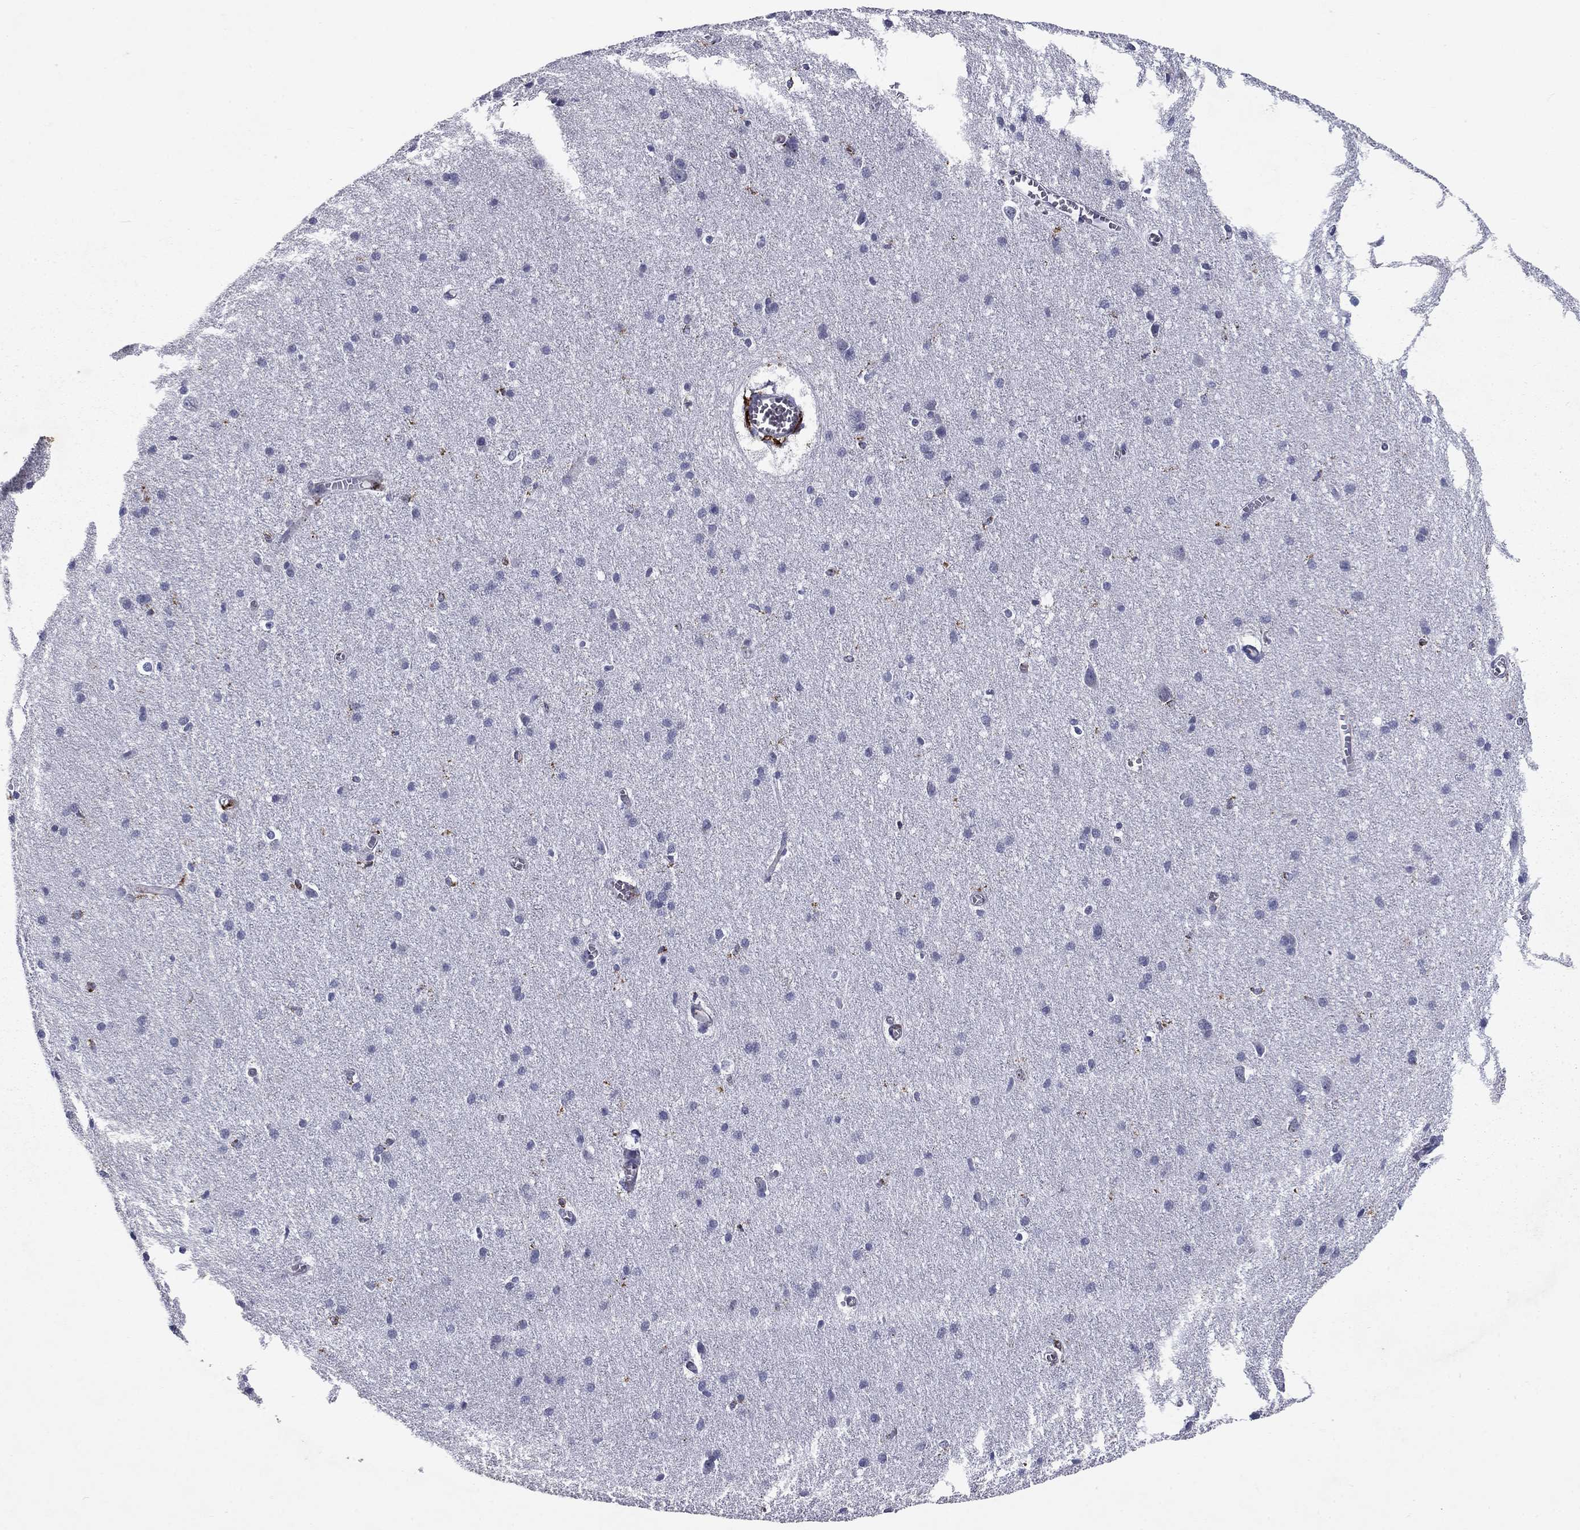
{"staining": {"intensity": "negative", "quantity": "none", "location": "none"}, "tissue": "cerebral cortex", "cell_type": "Endothelial cells", "image_type": "normal", "snomed": [{"axis": "morphology", "description": "Normal tissue, NOS"}, {"axis": "topography", "description": "Cerebral cortex"}], "caption": "DAB (3,3'-diaminobenzidine) immunohistochemical staining of unremarkable cerebral cortex exhibits no significant expression in endothelial cells. (DAB (3,3'-diaminobenzidine) IHC, high magnification).", "gene": "MADCAM1", "patient": {"sex": "male", "age": 37}}